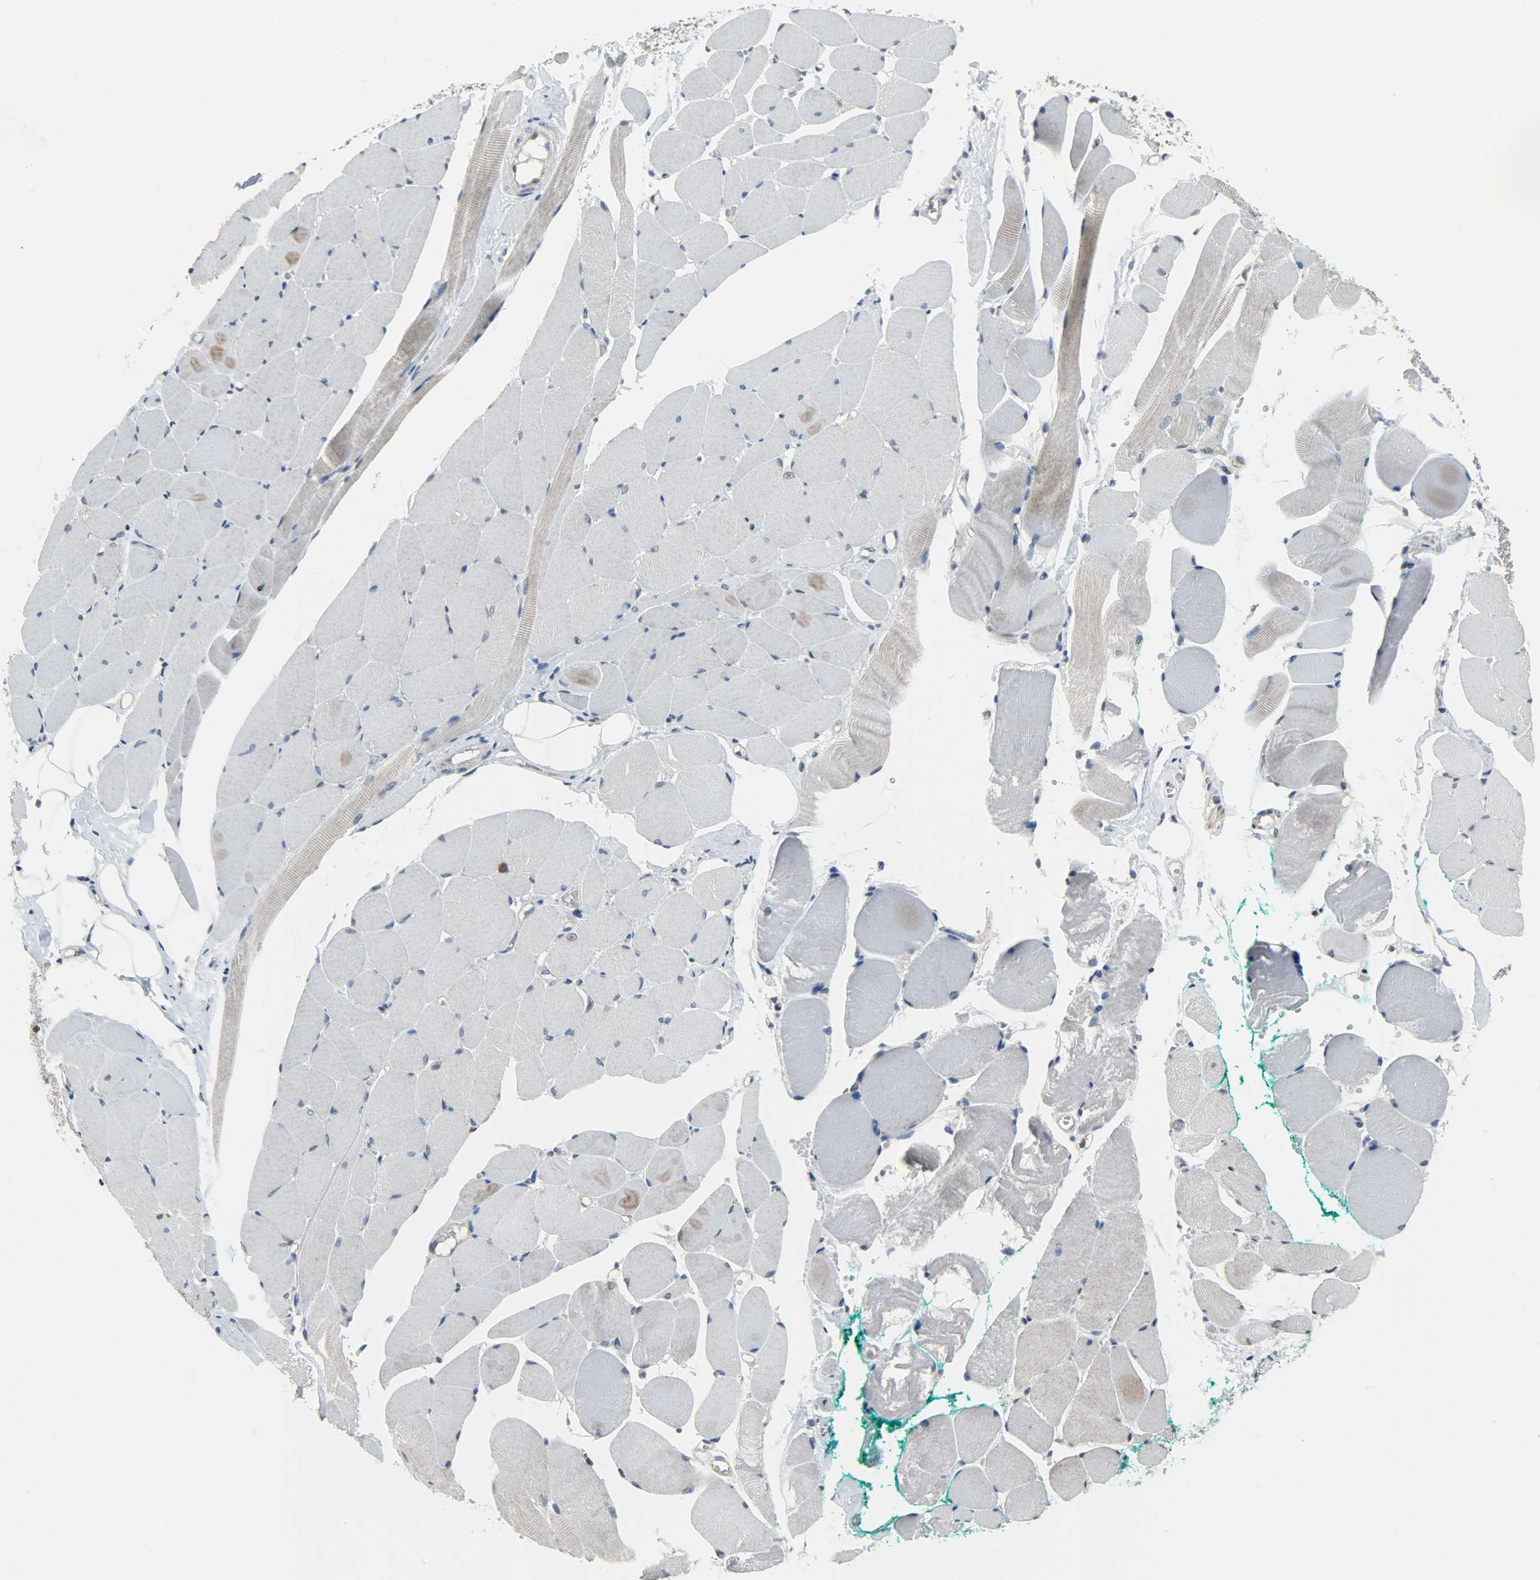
{"staining": {"intensity": "moderate", "quantity": "<25%", "location": "cytoplasmic/membranous"}, "tissue": "skeletal muscle", "cell_type": "Myocytes", "image_type": "normal", "snomed": [{"axis": "morphology", "description": "Normal tissue, NOS"}, {"axis": "topography", "description": "Skeletal muscle"}, {"axis": "topography", "description": "Peripheral nerve tissue"}], "caption": "High-magnification brightfield microscopy of benign skeletal muscle stained with DAB (3,3'-diaminobenzidine) (brown) and counterstained with hematoxylin (blue). myocytes exhibit moderate cytoplasmic/membranous positivity is present in approximately<25% of cells. Nuclei are stained in blue.", "gene": "TRIM21", "patient": {"sex": "female", "age": 84}}